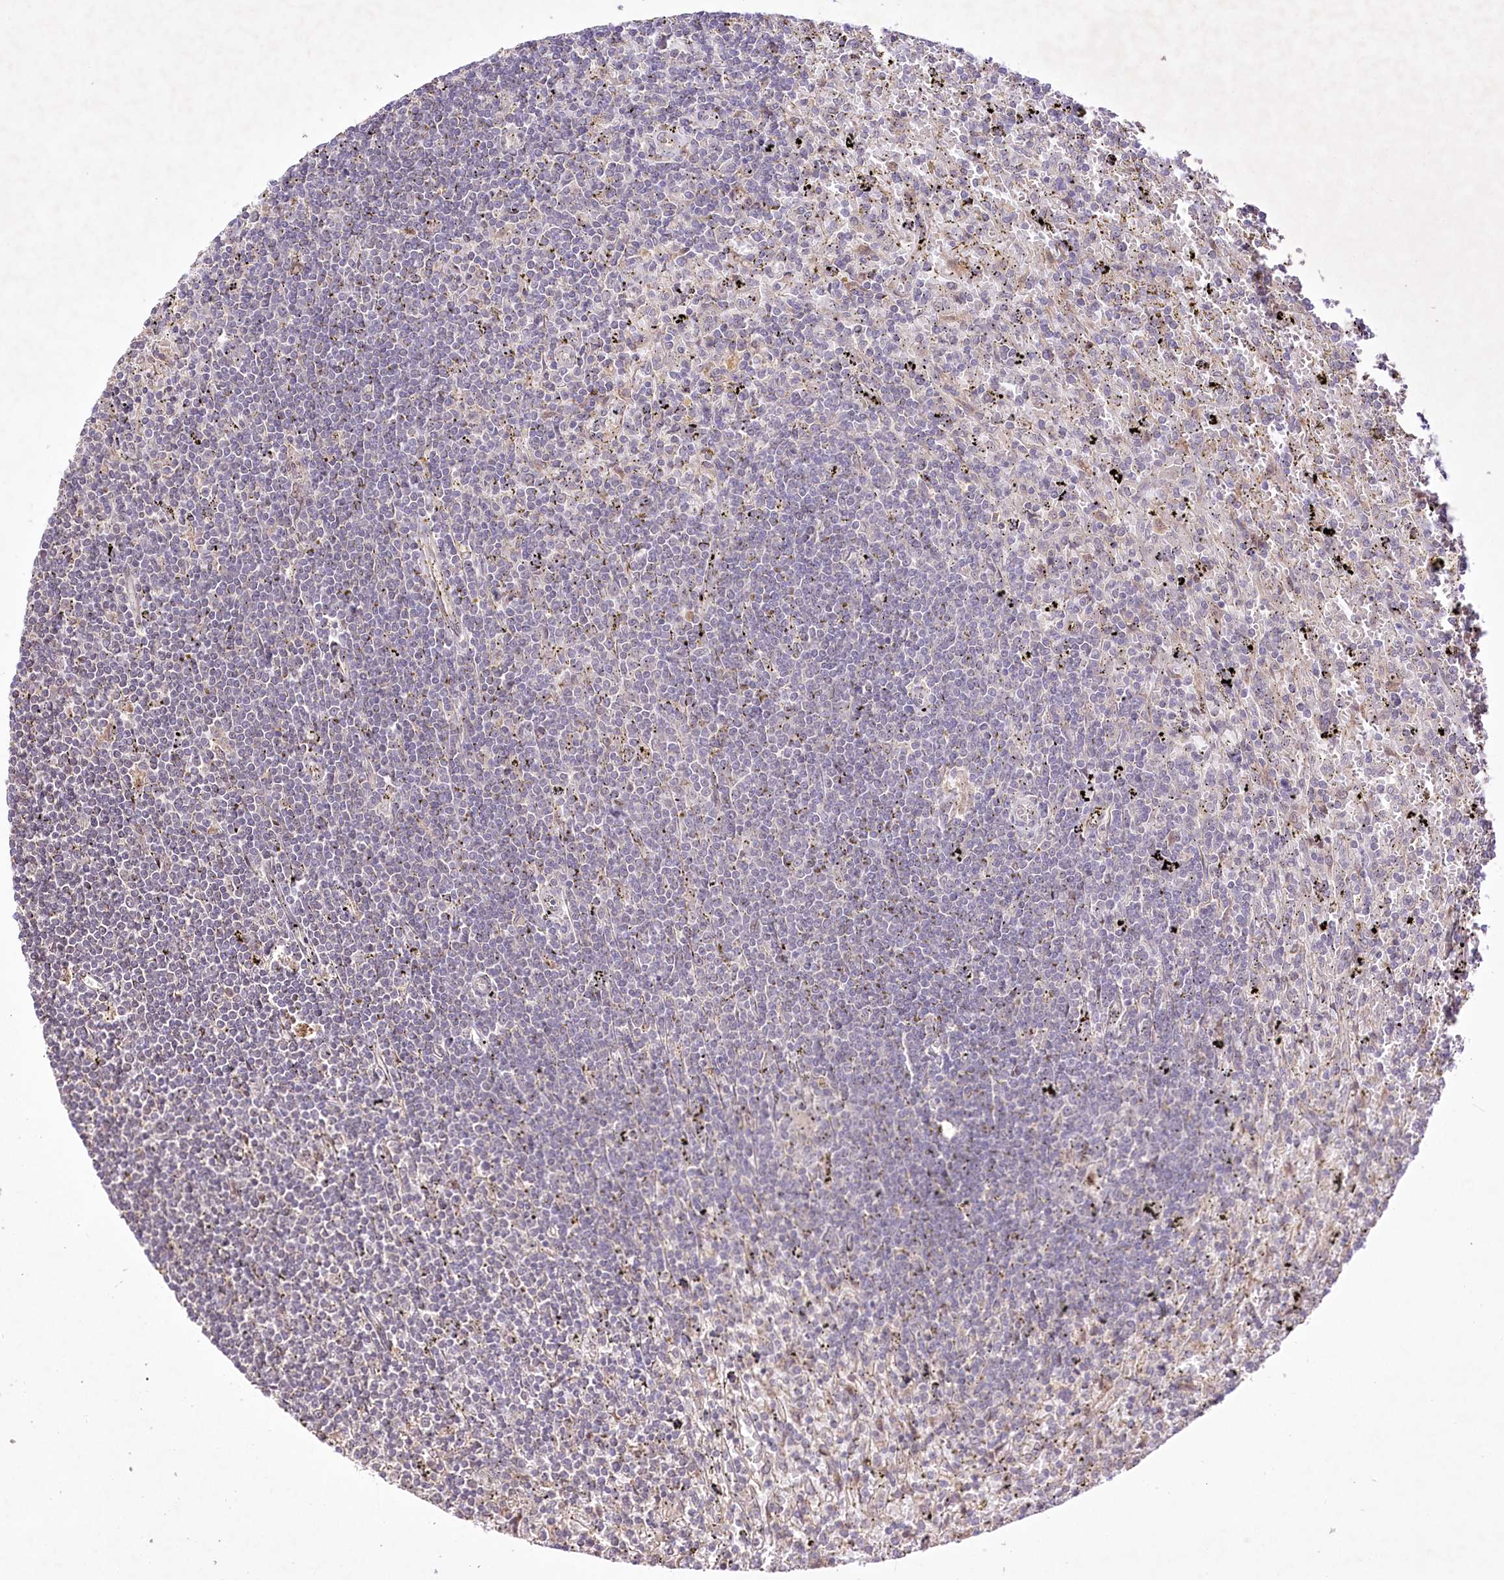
{"staining": {"intensity": "negative", "quantity": "none", "location": "none"}, "tissue": "lymphoma", "cell_type": "Tumor cells", "image_type": "cancer", "snomed": [{"axis": "morphology", "description": "Malignant lymphoma, non-Hodgkin's type, Low grade"}, {"axis": "topography", "description": "Spleen"}], "caption": "IHC of human lymphoma demonstrates no expression in tumor cells.", "gene": "HELT", "patient": {"sex": "male", "age": 76}}